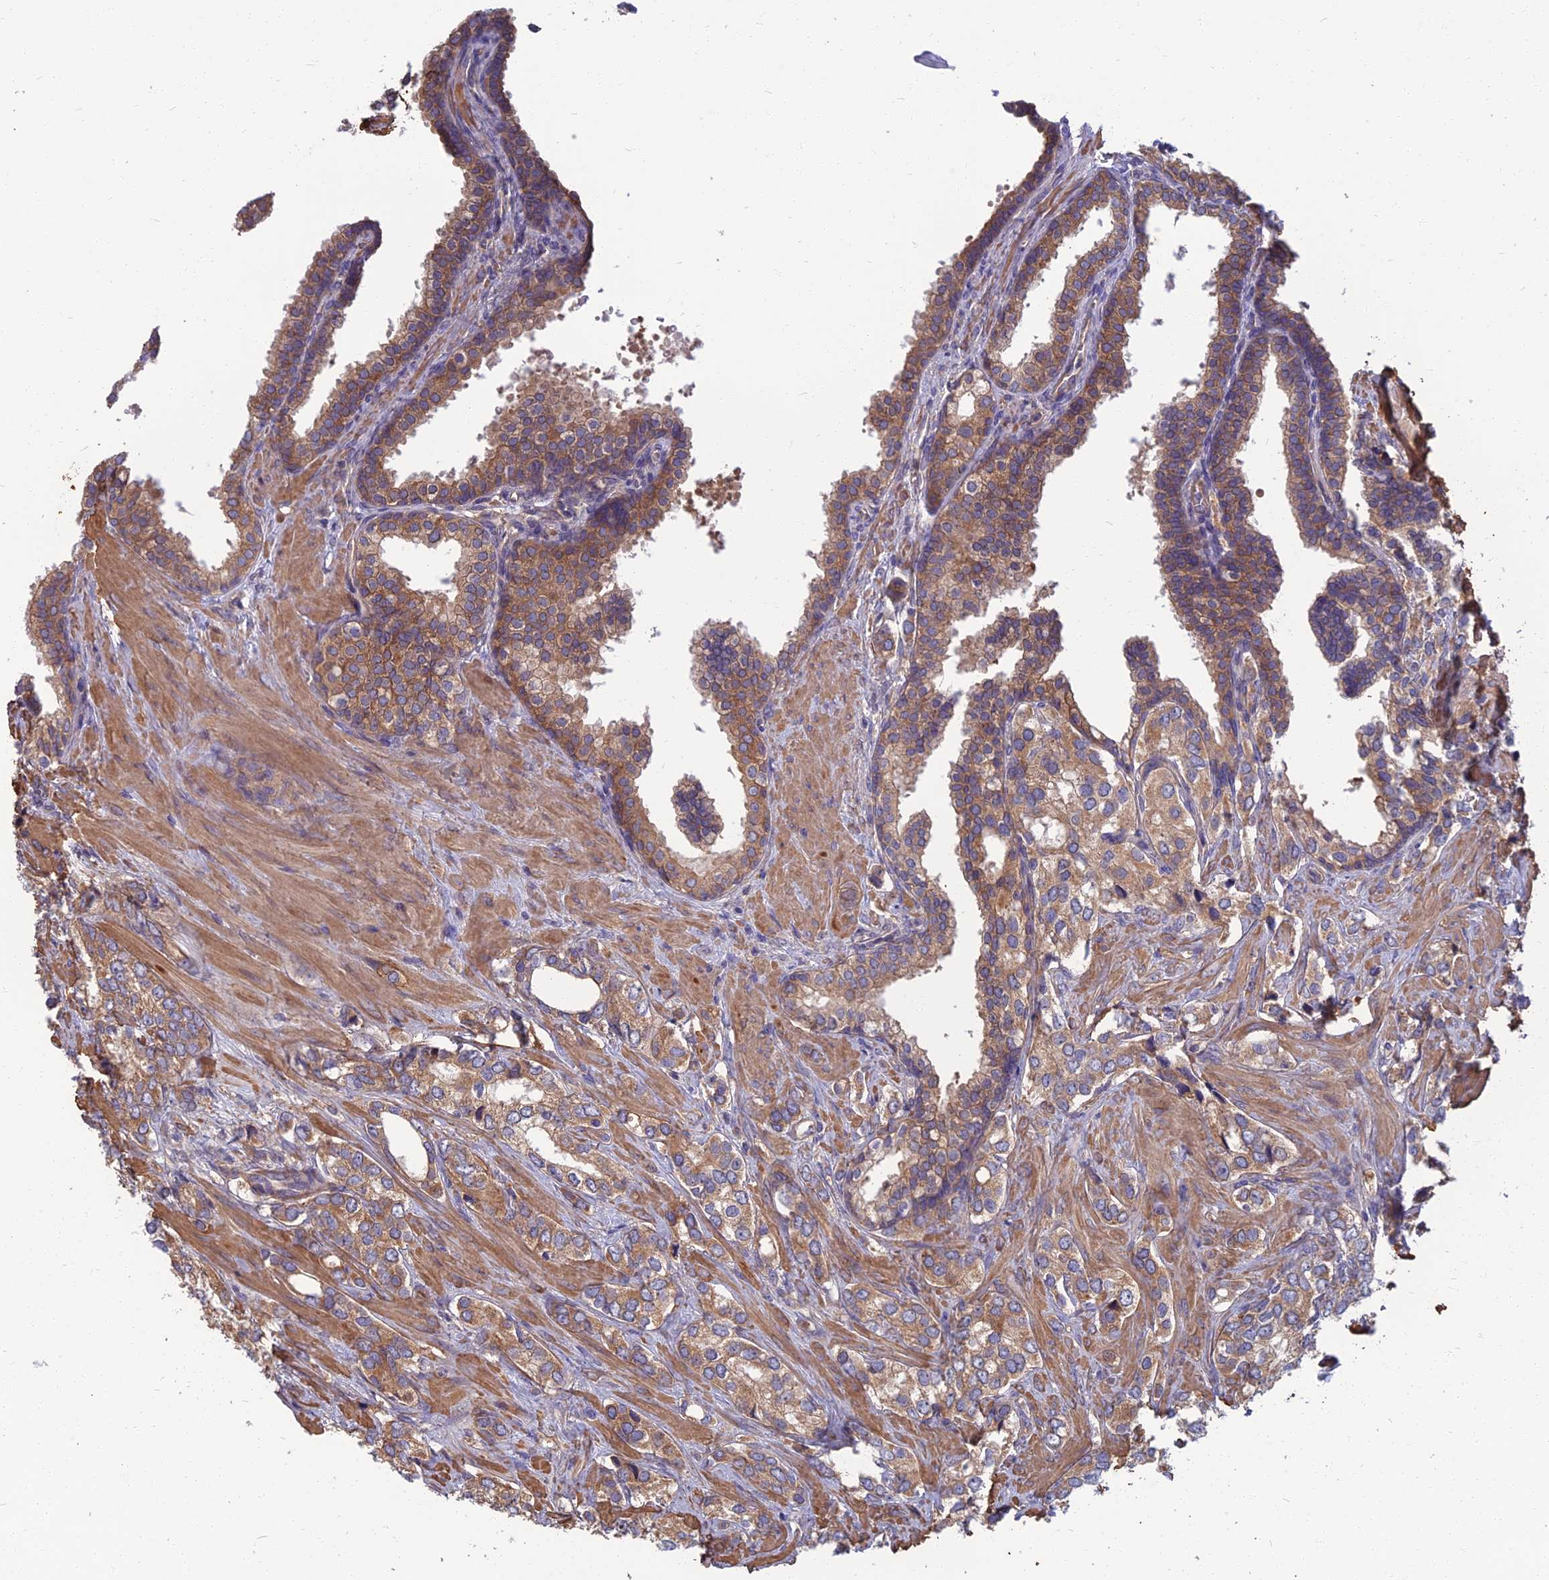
{"staining": {"intensity": "moderate", "quantity": ">75%", "location": "cytoplasmic/membranous"}, "tissue": "prostate cancer", "cell_type": "Tumor cells", "image_type": "cancer", "snomed": [{"axis": "morphology", "description": "Adenocarcinoma, High grade"}, {"axis": "topography", "description": "Prostate"}], "caption": "Prostate cancer stained with immunohistochemistry (IHC) exhibits moderate cytoplasmic/membranous staining in about >75% of tumor cells.", "gene": "WDR24", "patient": {"sex": "male", "age": 66}}